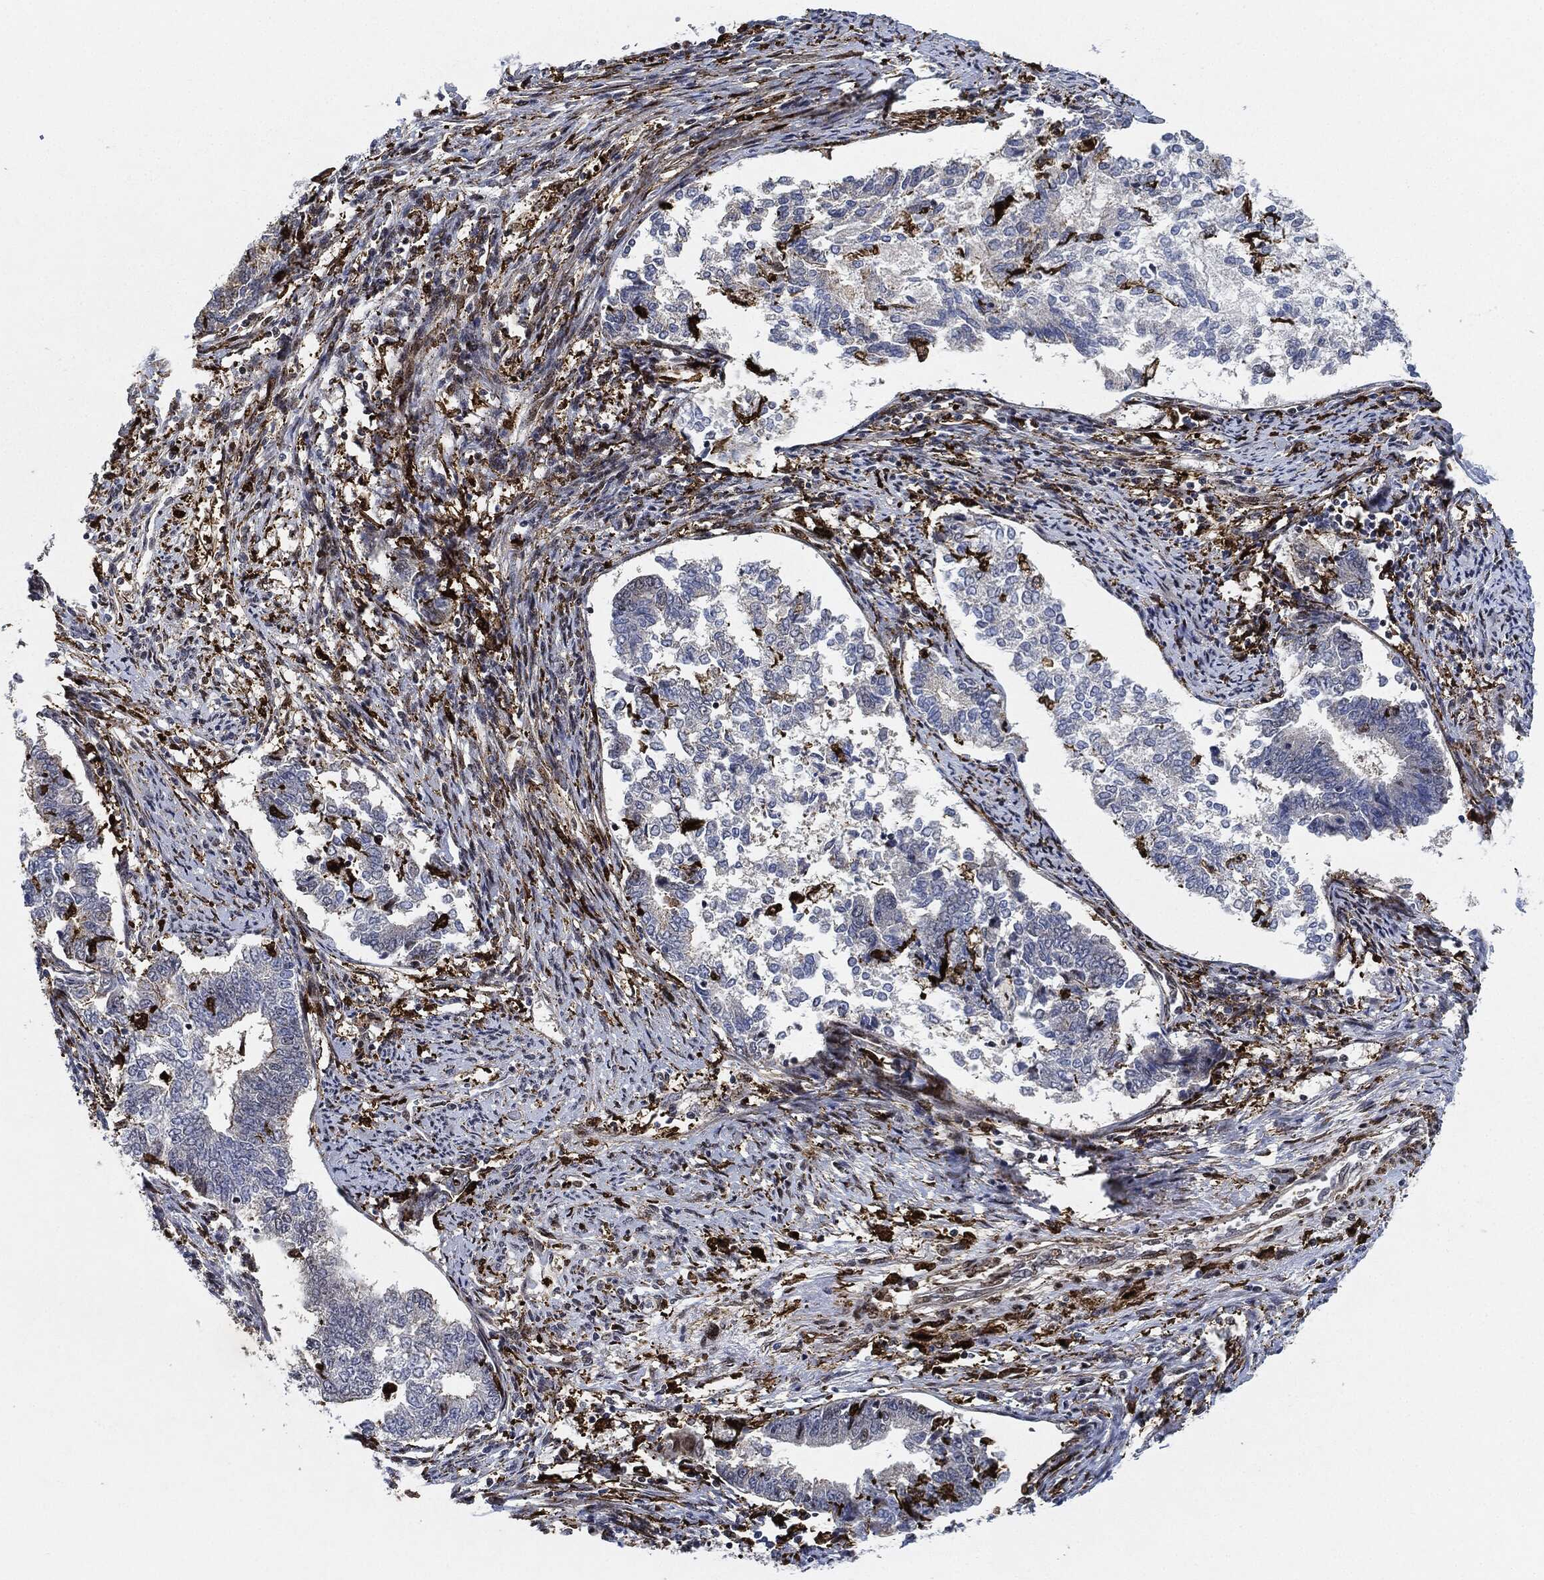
{"staining": {"intensity": "negative", "quantity": "none", "location": "none"}, "tissue": "endometrial cancer", "cell_type": "Tumor cells", "image_type": "cancer", "snomed": [{"axis": "morphology", "description": "Adenocarcinoma, NOS"}, {"axis": "topography", "description": "Endometrium"}], "caption": "Endometrial cancer (adenocarcinoma) was stained to show a protein in brown. There is no significant positivity in tumor cells.", "gene": "NANOS3", "patient": {"sex": "female", "age": 65}}